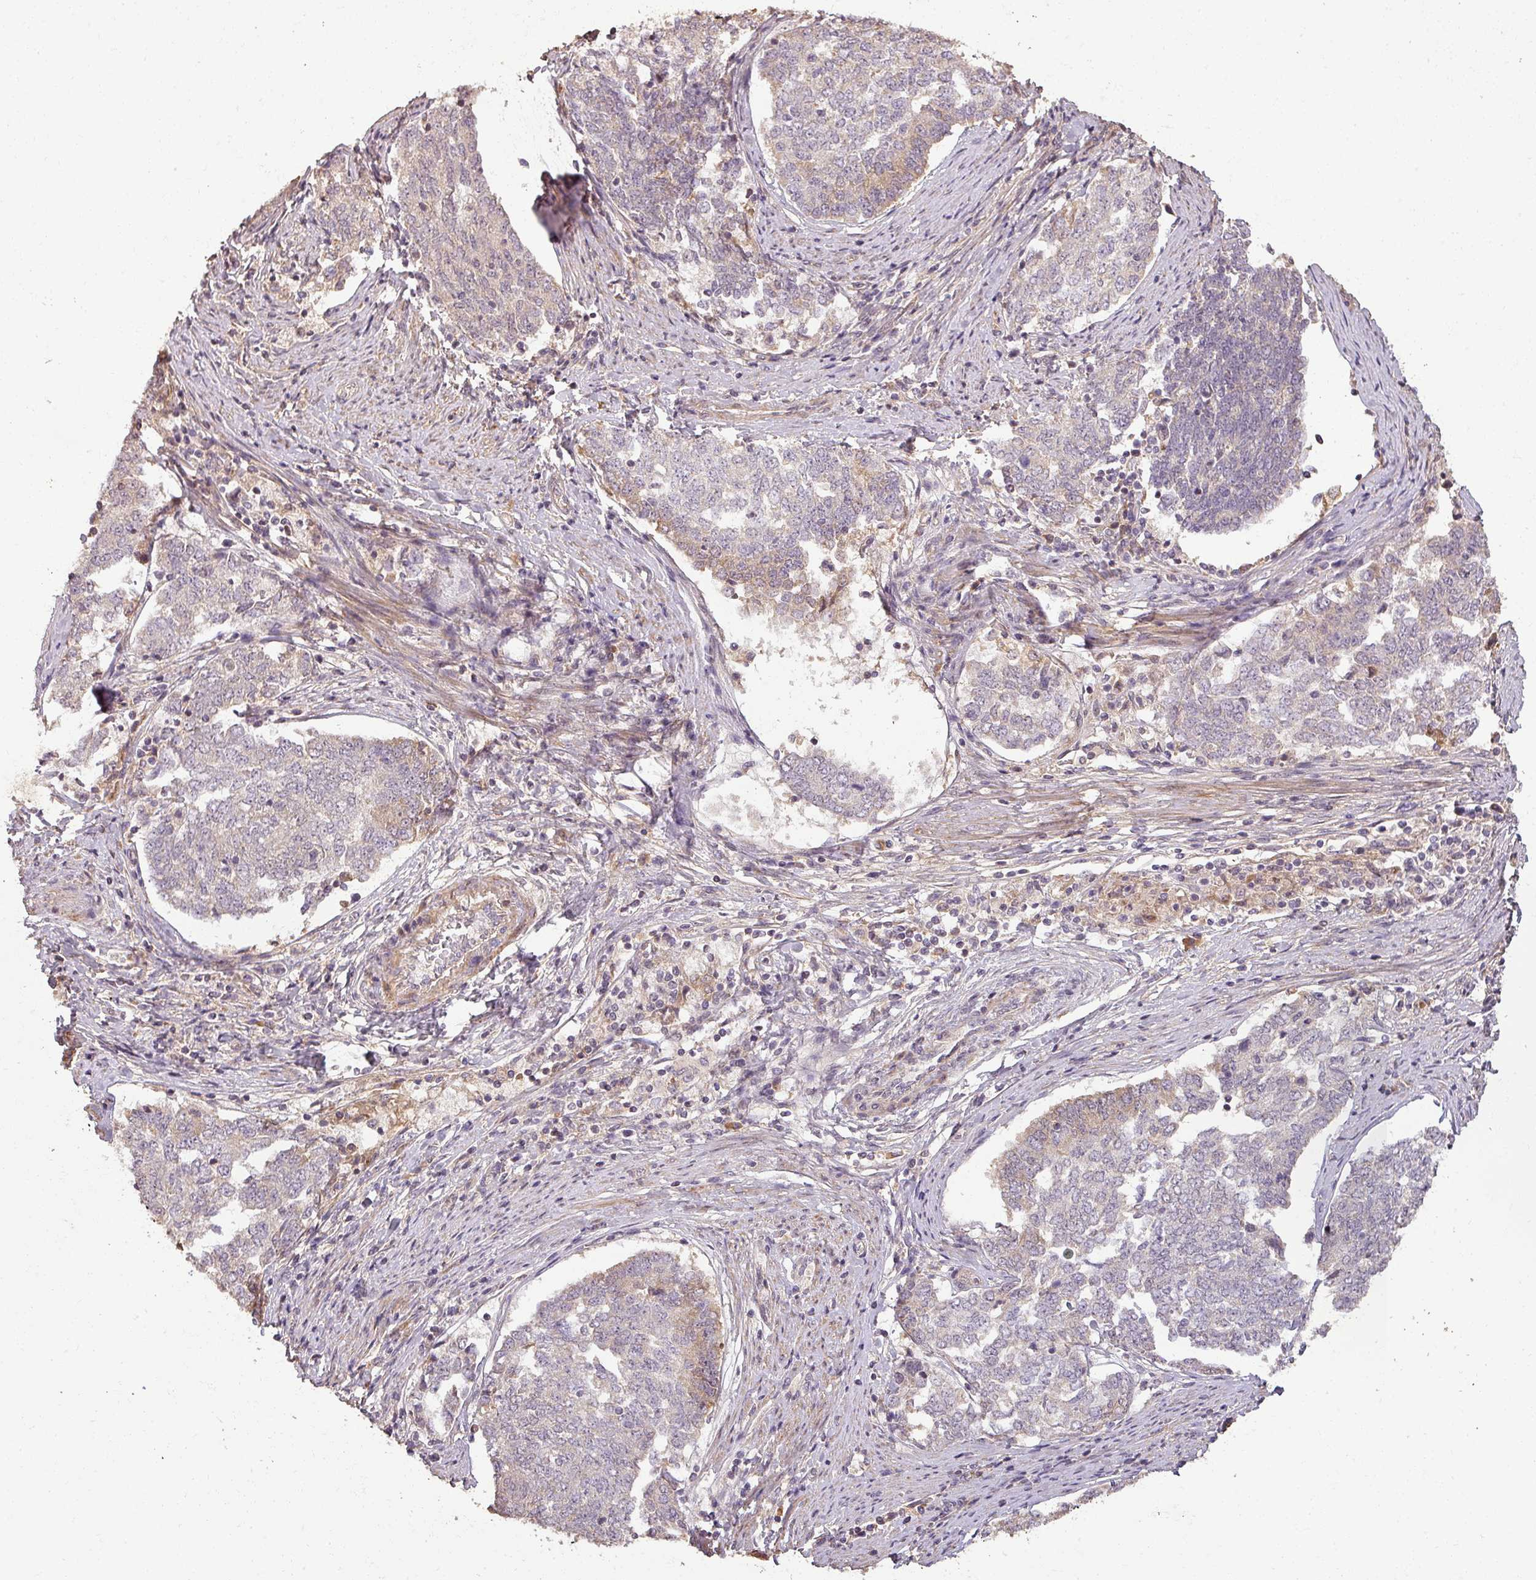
{"staining": {"intensity": "weak", "quantity": "<25%", "location": "cytoplasmic/membranous"}, "tissue": "endometrial cancer", "cell_type": "Tumor cells", "image_type": "cancer", "snomed": [{"axis": "morphology", "description": "Adenocarcinoma, NOS"}, {"axis": "topography", "description": "Endometrium"}], "caption": "DAB immunohistochemical staining of adenocarcinoma (endometrial) demonstrates no significant staining in tumor cells.", "gene": "BPIFB3", "patient": {"sex": "female", "age": 80}}